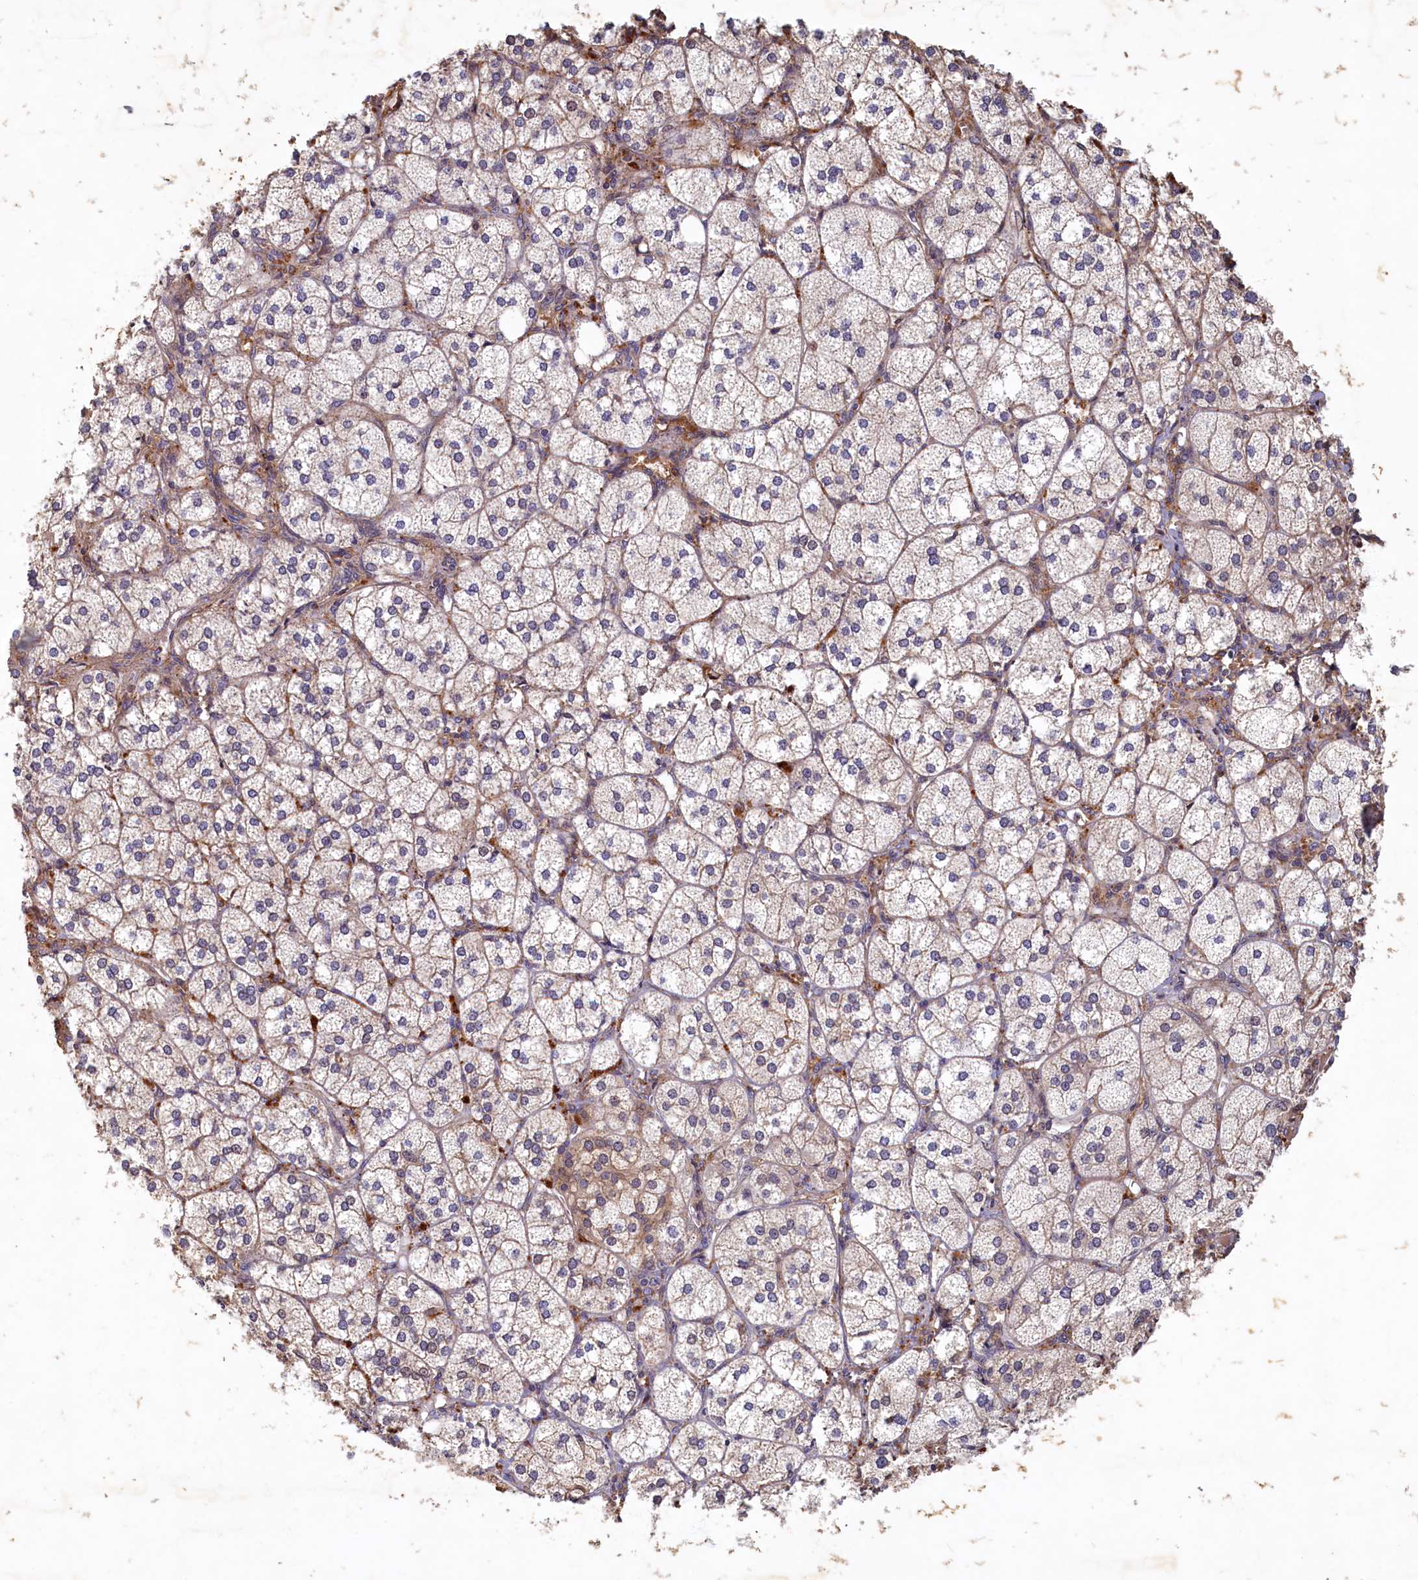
{"staining": {"intensity": "moderate", "quantity": "25%-75%", "location": "cytoplasmic/membranous,nuclear"}, "tissue": "adrenal gland", "cell_type": "Glandular cells", "image_type": "normal", "snomed": [{"axis": "morphology", "description": "Normal tissue, NOS"}, {"axis": "topography", "description": "Adrenal gland"}], "caption": "A brown stain shows moderate cytoplasmic/membranous,nuclear staining of a protein in glandular cells of unremarkable human adrenal gland. (Stains: DAB in brown, nuclei in blue, Microscopy: brightfield microscopy at high magnification).", "gene": "LCMT2", "patient": {"sex": "female", "age": 61}}